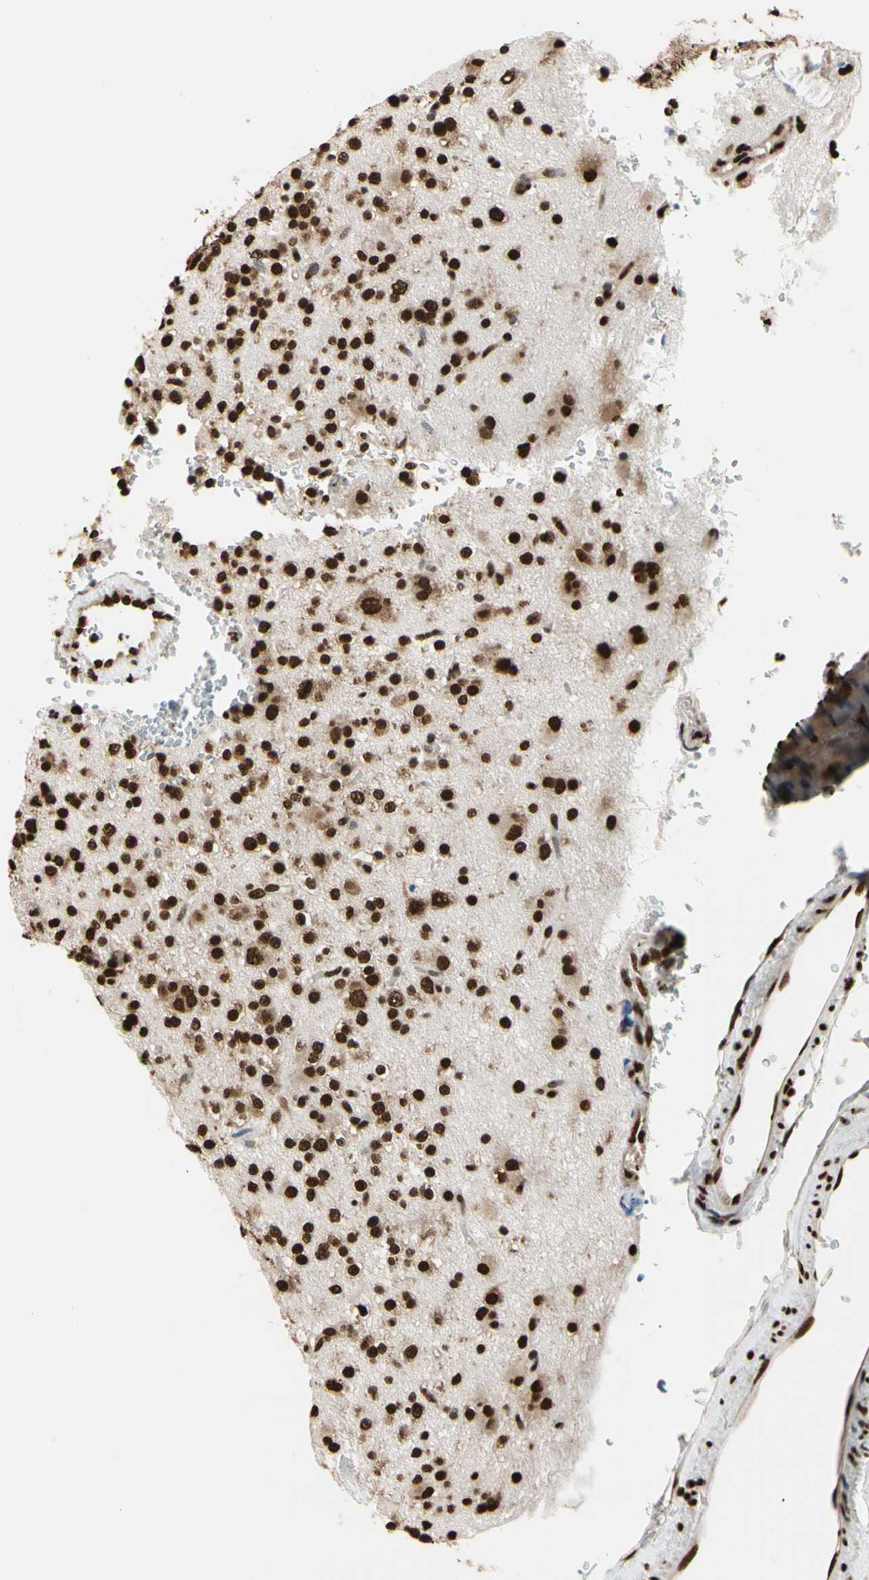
{"staining": {"intensity": "strong", "quantity": ">75%", "location": "nuclear"}, "tissue": "glioma", "cell_type": "Tumor cells", "image_type": "cancer", "snomed": [{"axis": "morphology", "description": "Glioma, malignant, High grade"}, {"axis": "topography", "description": "Brain"}], "caption": "An IHC histopathology image of tumor tissue is shown. Protein staining in brown highlights strong nuclear positivity in glioma within tumor cells. (DAB (3,3'-diaminobenzidine) = brown stain, brightfield microscopy at high magnification).", "gene": "HNRNPK", "patient": {"sex": "male", "age": 47}}